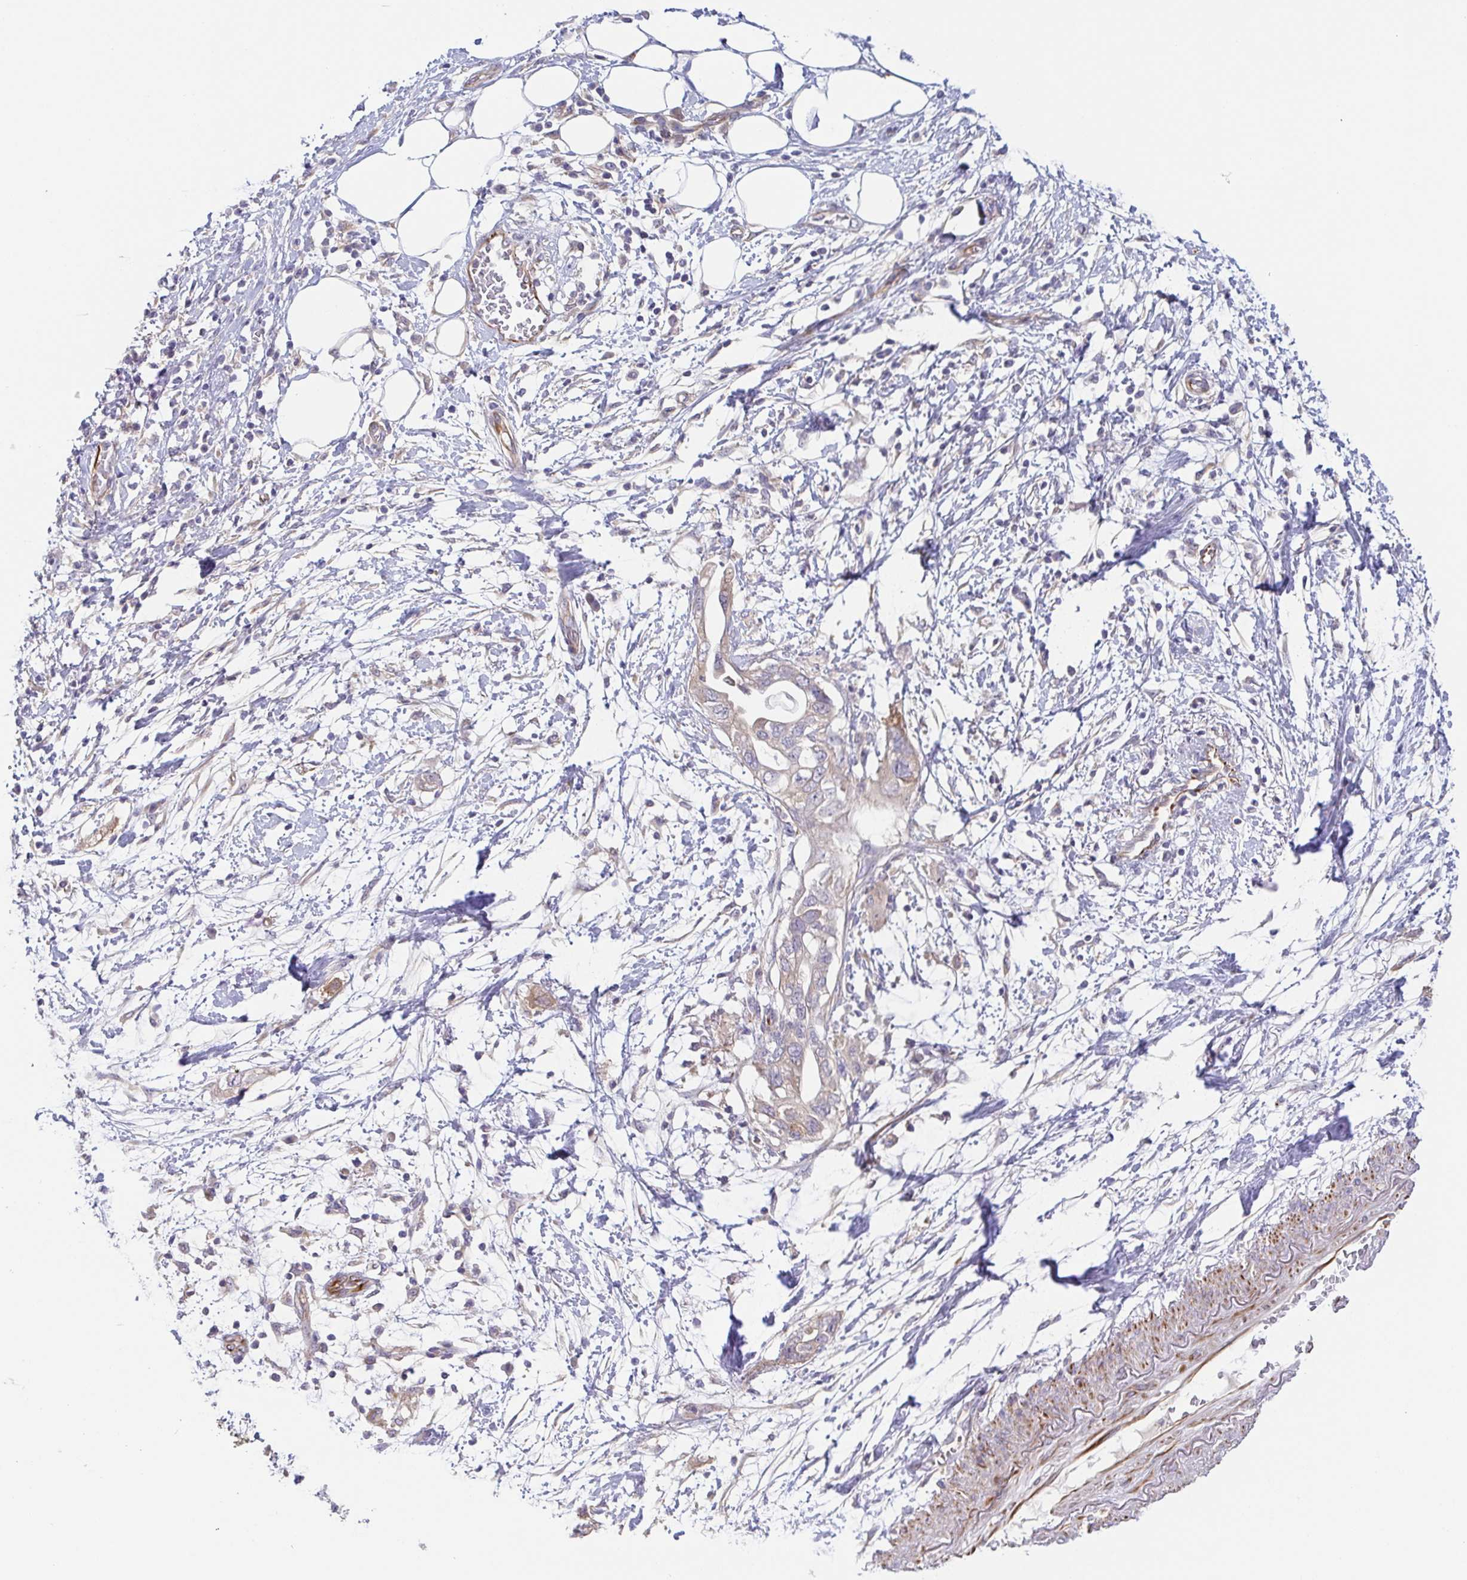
{"staining": {"intensity": "weak", "quantity": "<25%", "location": "cytoplasmic/membranous"}, "tissue": "pancreatic cancer", "cell_type": "Tumor cells", "image_type": "cancer", "snomed": [{"axis": "morphology", "description": "Adenocarcinoma, NOS"}, {"axis": "topography", "description": "Pancreas"}], "caption": "Tumor cells show no significant staining in adenocarcinoma (pancreatic). (DAB IHC visualized using brightfield microscopy, high magnification).", "gene": "COL17A1", "patient": {"sex": "female", "age": 72}}